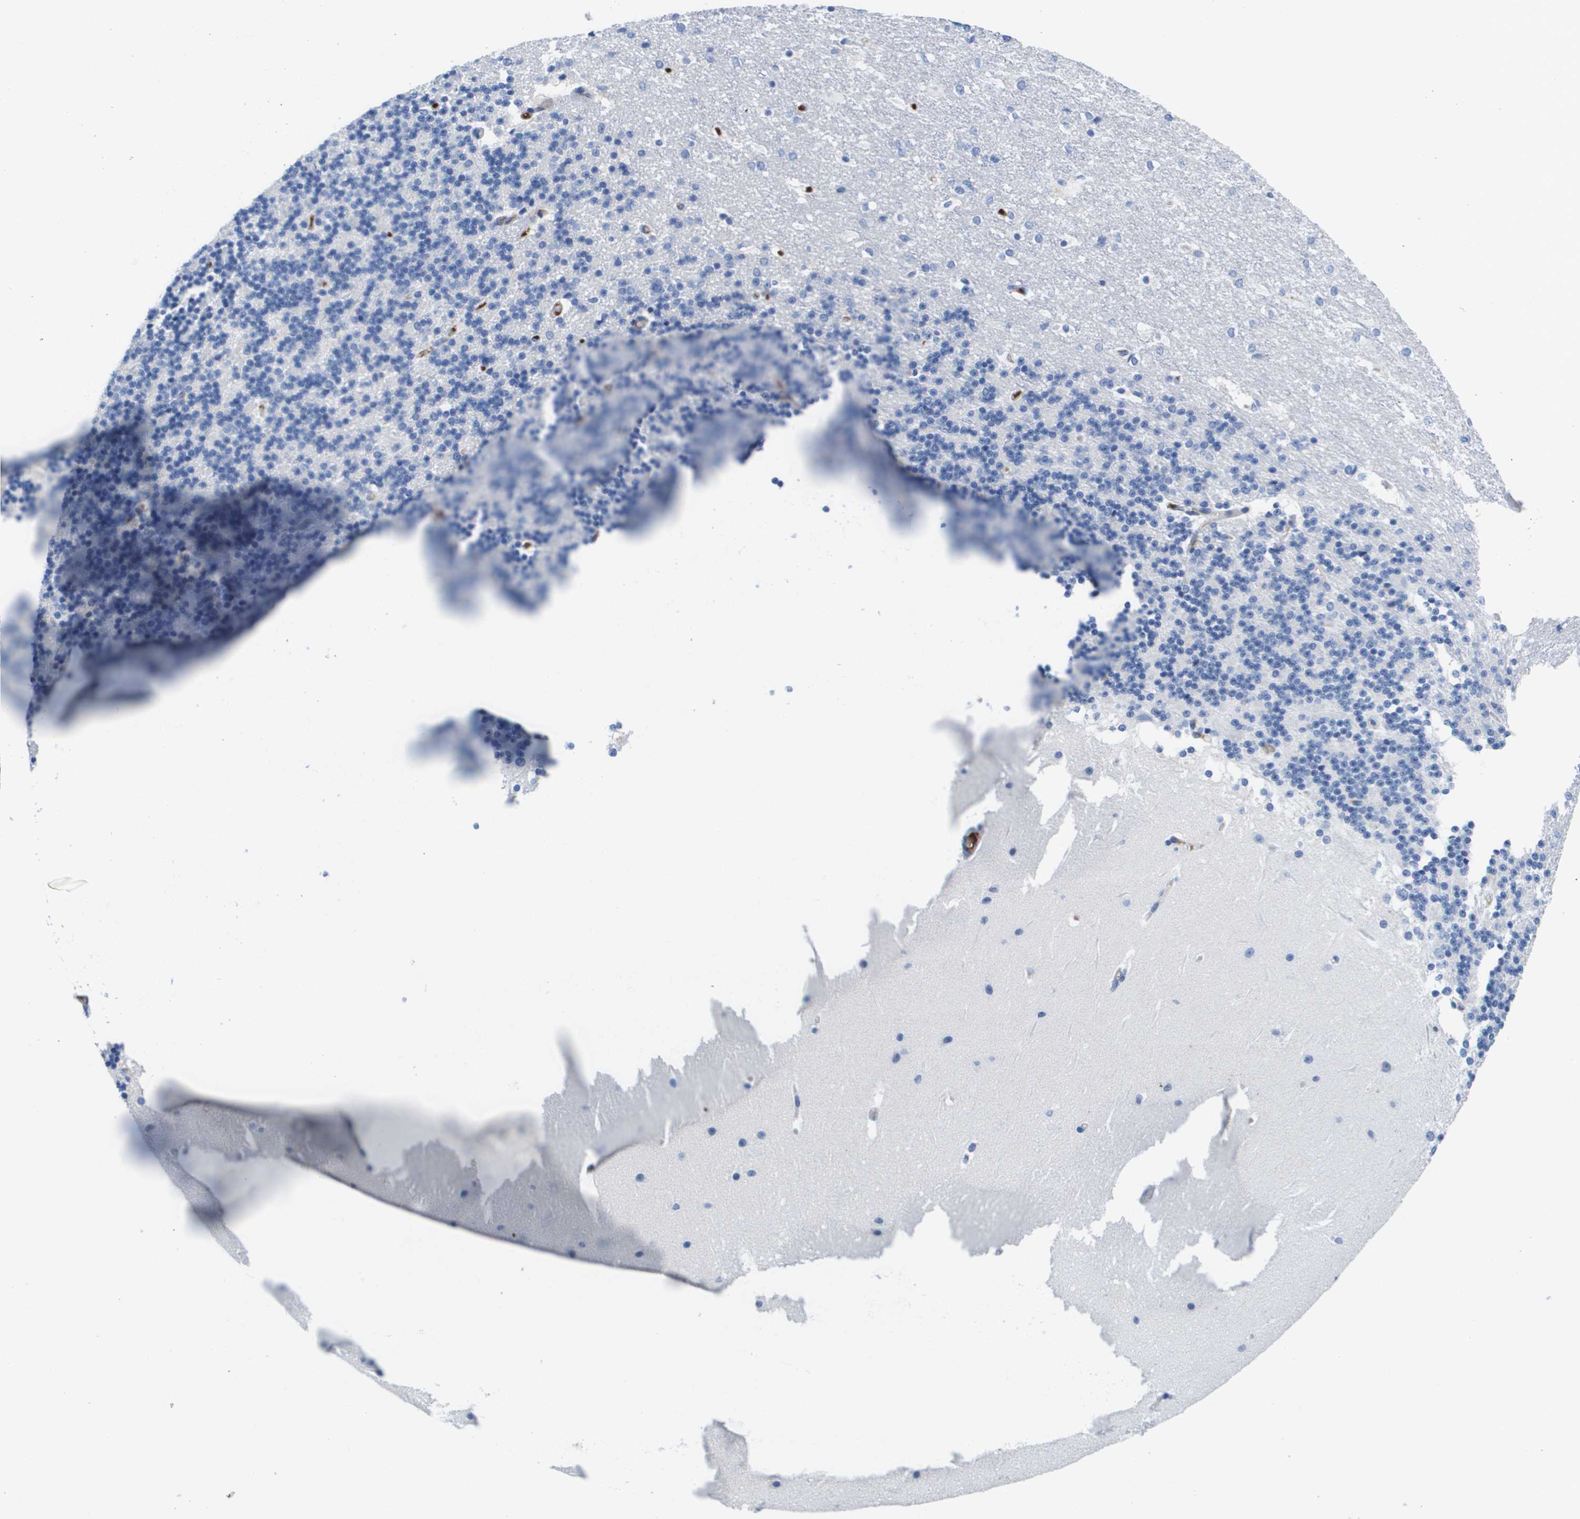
{"staining": {"intensity": "negative", "quantity": "none", "location": "none"}, "tissue": "cerebellum", "cell_type": "Cells in granular layer", "image_type": "normal", "snomed": [{"axis": "morphology", "description": "Normal tissue, NOS"}, {"axis": "topography", "description": "Cerebellum"}], "caption": "Normal cerebellum was stained to show a protein in brown. There is no significant positivity in cells in granular layer. (DAB IHC with hematoxylin counter stain).", "gene": "APOA1", "patient": {"sex": "female", "age": 19}}